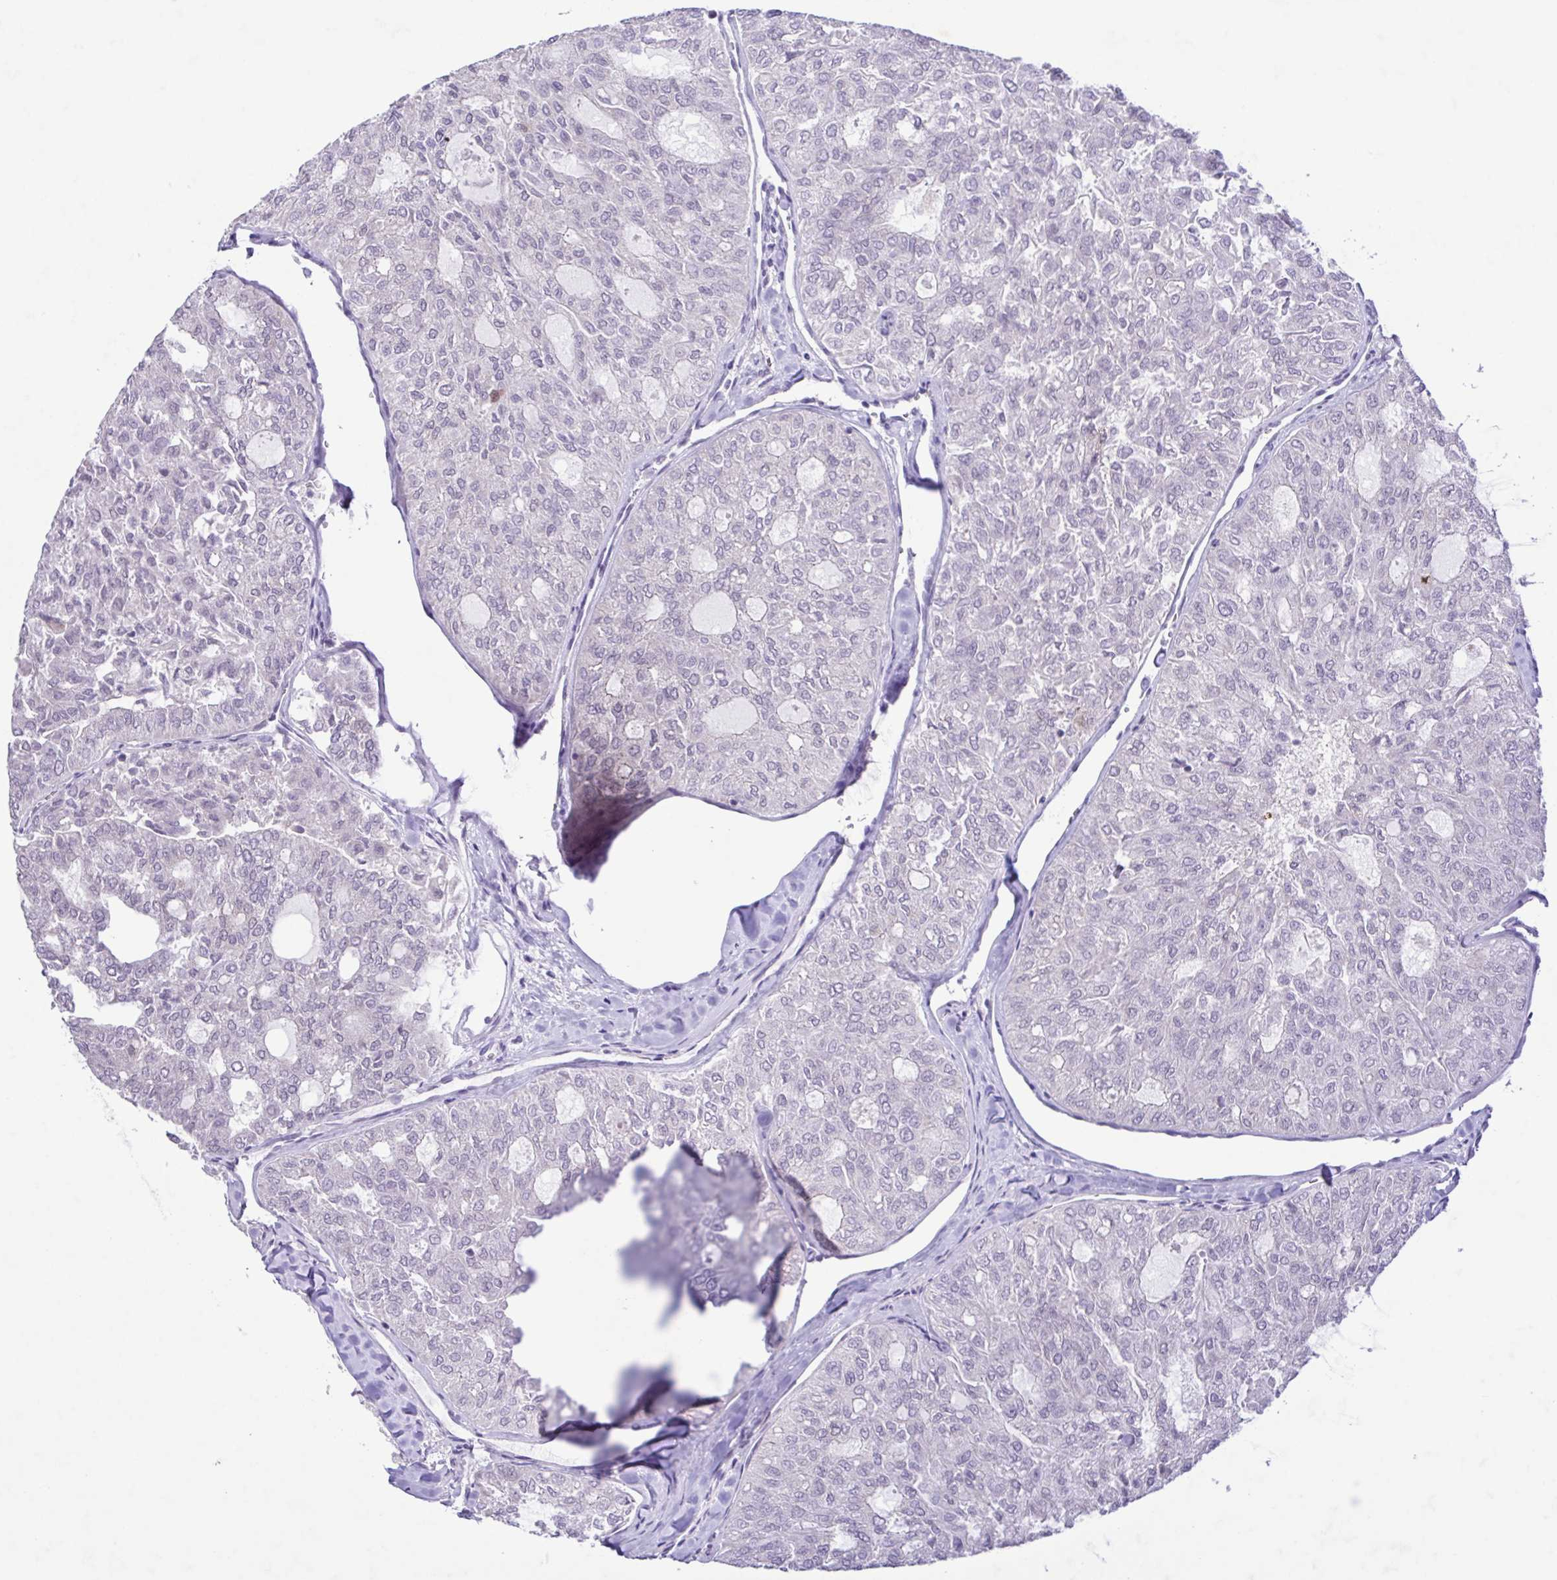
{"staining": {"intensity": "negative", "quantity": "none", "location": "none"}, "tissue": "thyroid cancer", "cell_type": "Tumor cells", "image_type": "cancer", "snomed": [{"axis": "morphology", "description": "Follicular adenoma carcinoma, NOS"}, {"axis": "topography", "description": "Thyroid gland"}], "caption": "IHC of follicular adenoma carcinoma (thyroid) reveals no staining in tumor cells.", "gene": "IL1RN", "patient": {"sex": "male", "age": 75}}